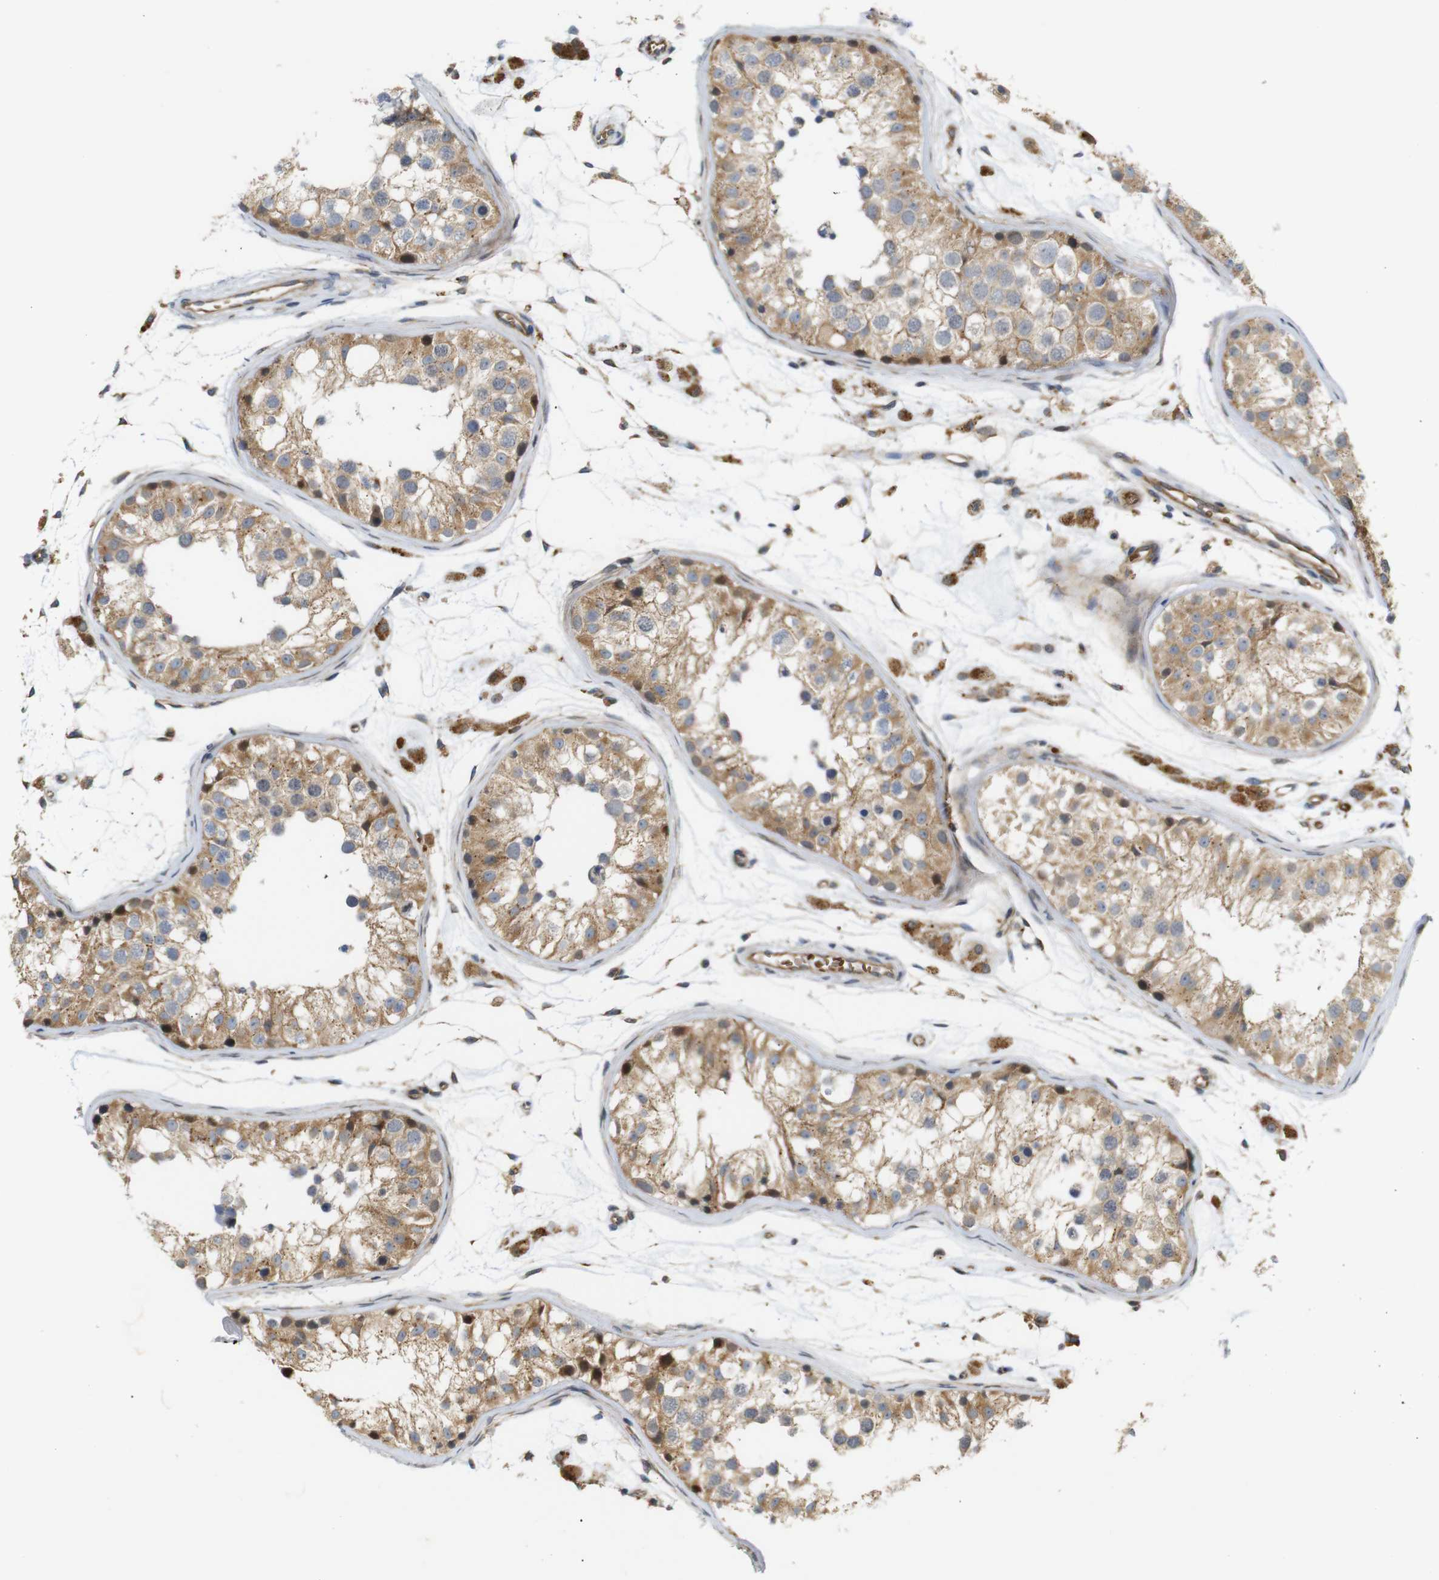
{"staining": {"intensity": "moderate", "quantity": ">75%", "location": "cytoplasmic/membranous,nuclear"}, "tissue": "testis", "cell_type": "Cells in seminiferous ducts", "image_type": "normal", "snomed": [{"axis": "morphology", "description": "Normal tissue, NOS"}, {"axis": "morphology", "description": "Adenocarcinoma, metastatic, NOS"}, {"axis": "topography", "description": "Testis"}], "caption": "Immunohistochemistry (DAB (3,3'-diaminobenzidine)) staining of unremarkable testis demonstrates moderate cytoplasmic/membranous,nuclear protein expression in about >75% of cells in seminiferous ducts.", "gene": "RPTOR", "patient": {"sex": "male", "age": 26}}